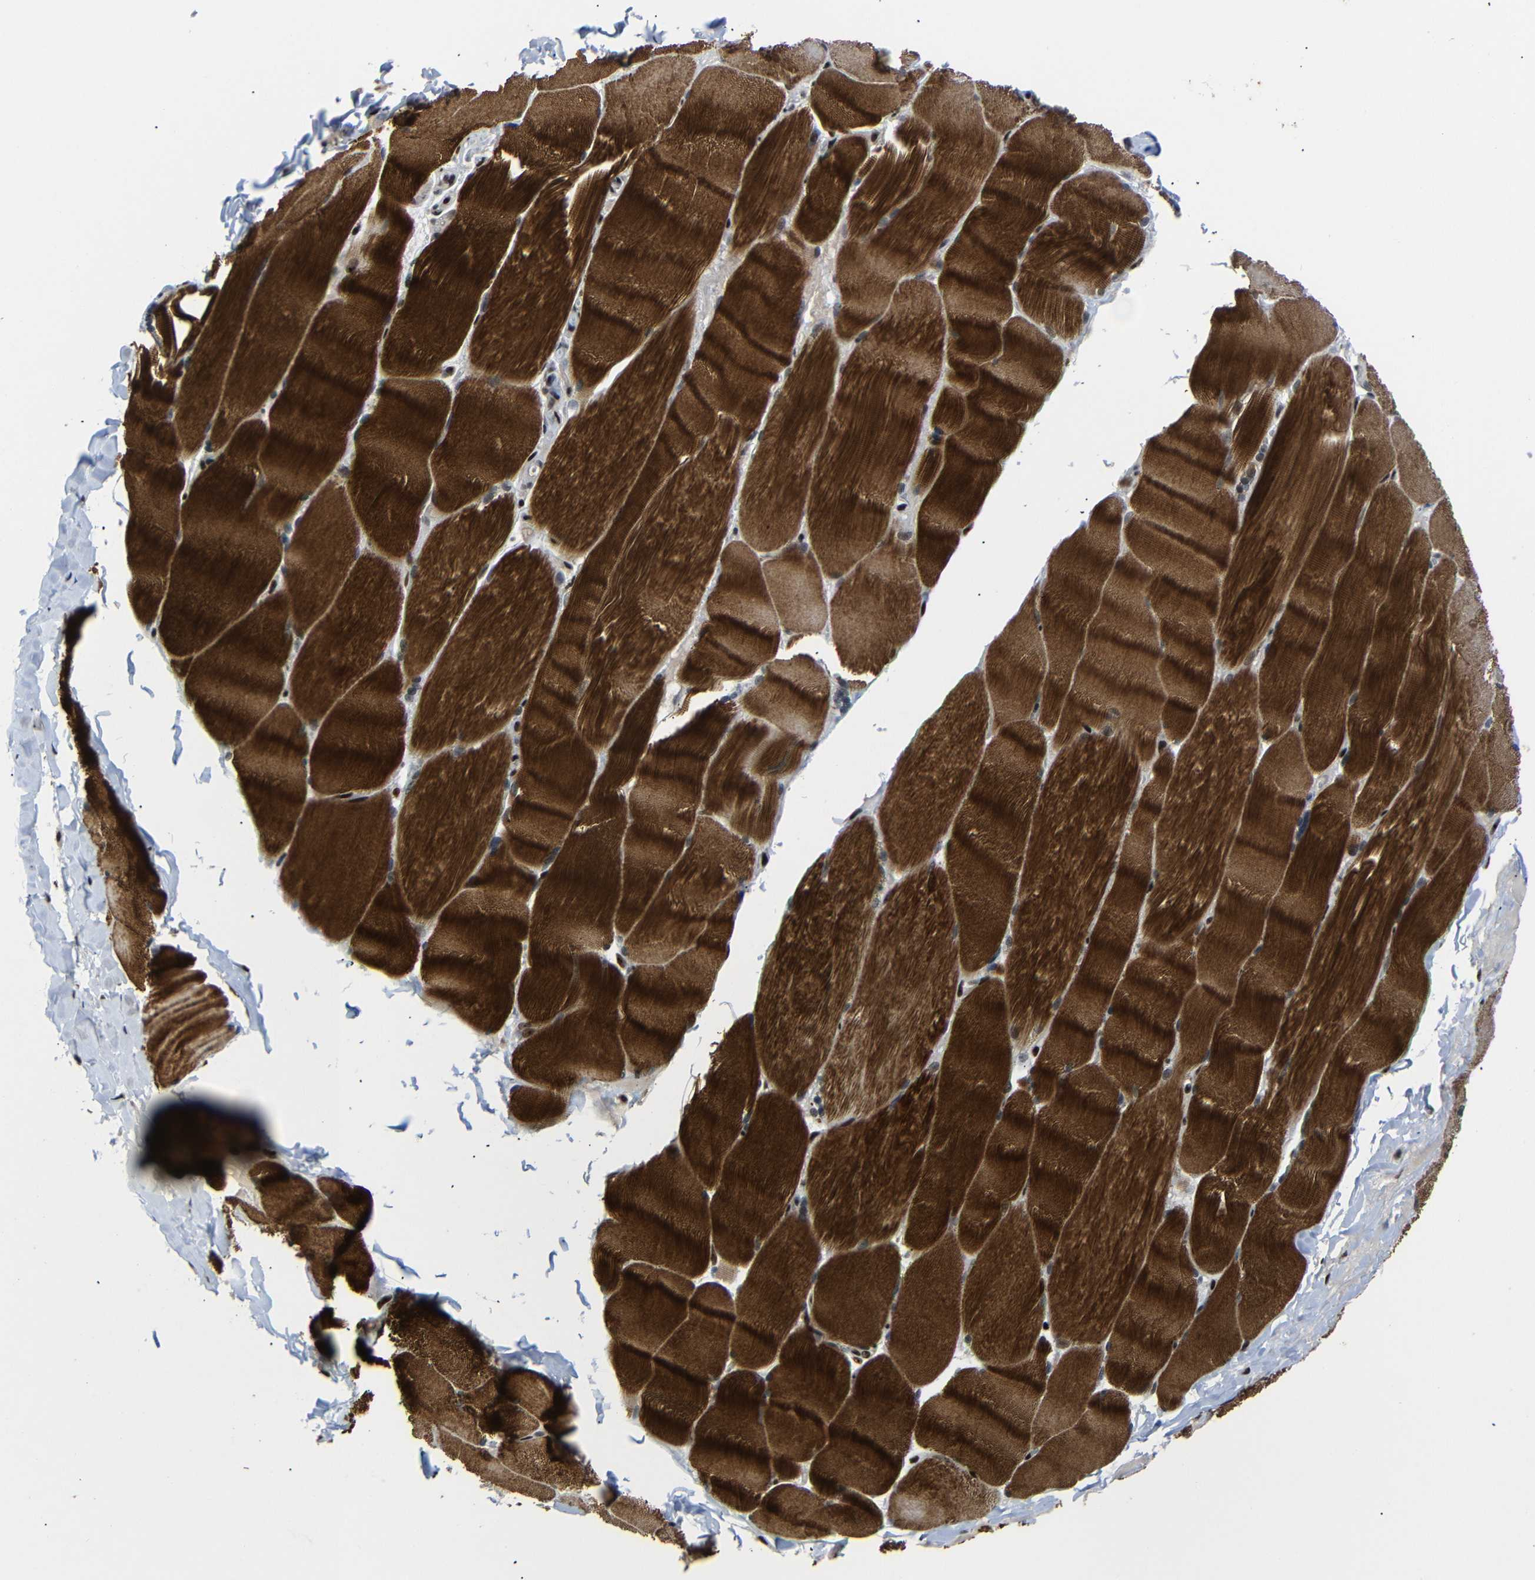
{"staining": {"intensity": "strong", "quantity": ">75%", "location": "cytoplasmic/membranous,nuclear"}, "tissue": "skeletal muscle", "cell_type": "Myocytes", "image_type": "normal", "snomed": [{"axis": "morphology", "description": "Normal tissue, NOS"}, {"axis": "topography", "description": "Skin"}, {"axis": "topography", "description": "Skeletal muscle"}], "caption": "Brown immunohistochemical staining in unremarkable skeletal muscle exhibits strong cytoplasmic/membranous,nuclear positivity in approximately >75% of myocytes.", "gene": "SETDB2", "patient": {"sex": "male", "age": 83}}